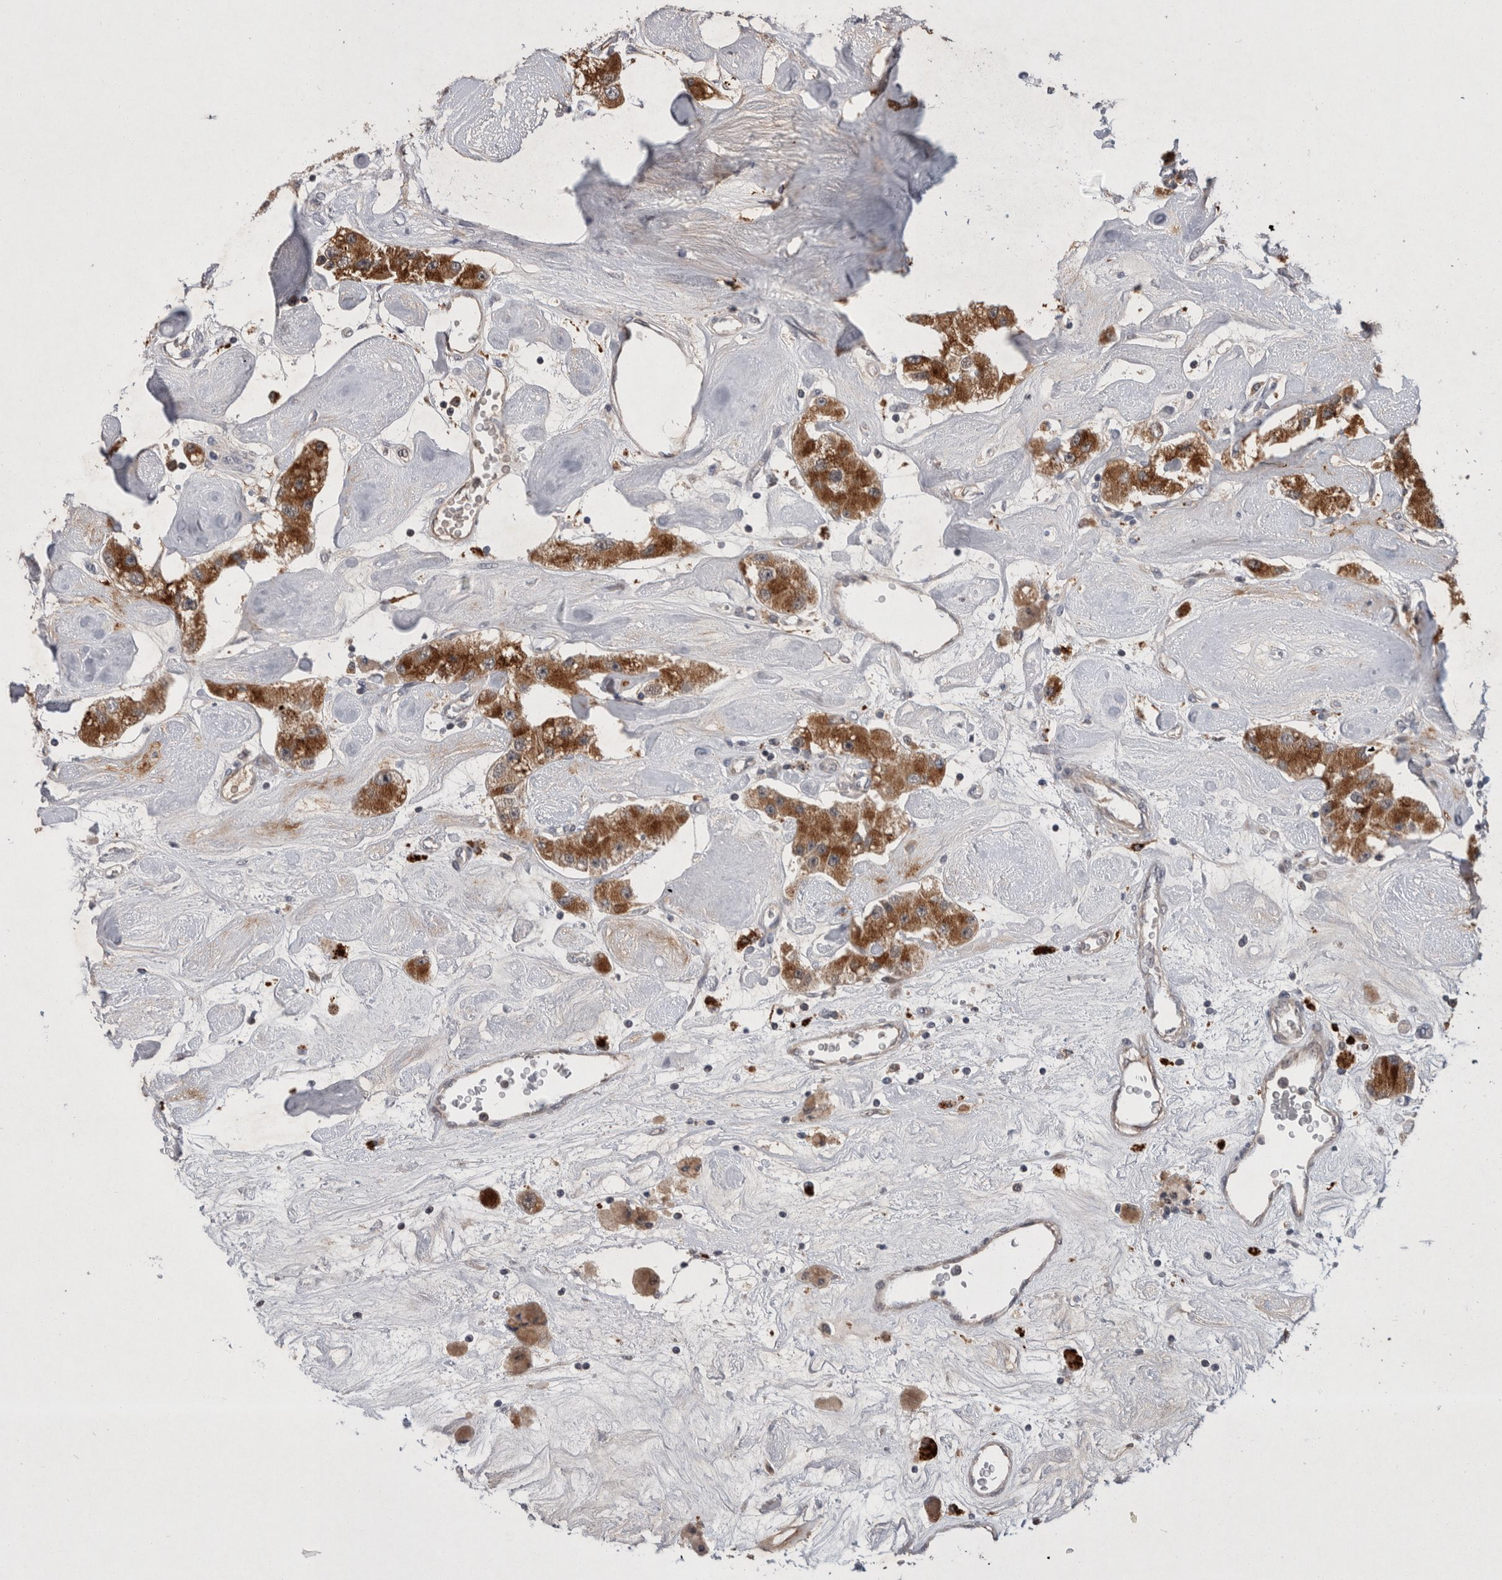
{"staining": {"intensity": "strong", "quantity": ">75%", "location": "cytoplasmic/membranous"}, "tissue": "carcinoid", "cell_type": "Tumor cells", "image_type": "cancer", "snomed": [{"axis": "morphology", "description": "Carcinoid, malignant, NOS"}, {"axis": "topography", "description": "Pancreas"}], "caption": "A high-resolution micrograph shows immunohistochemistry (IHC) staining of carcinoid, which displays strong cytoplasmic/membranous expression in approximately >75% of tumor cells. Nuclei are stained in blue.", "gene": "MRPL37", "patient": {"sex": "male", "age": 41}}